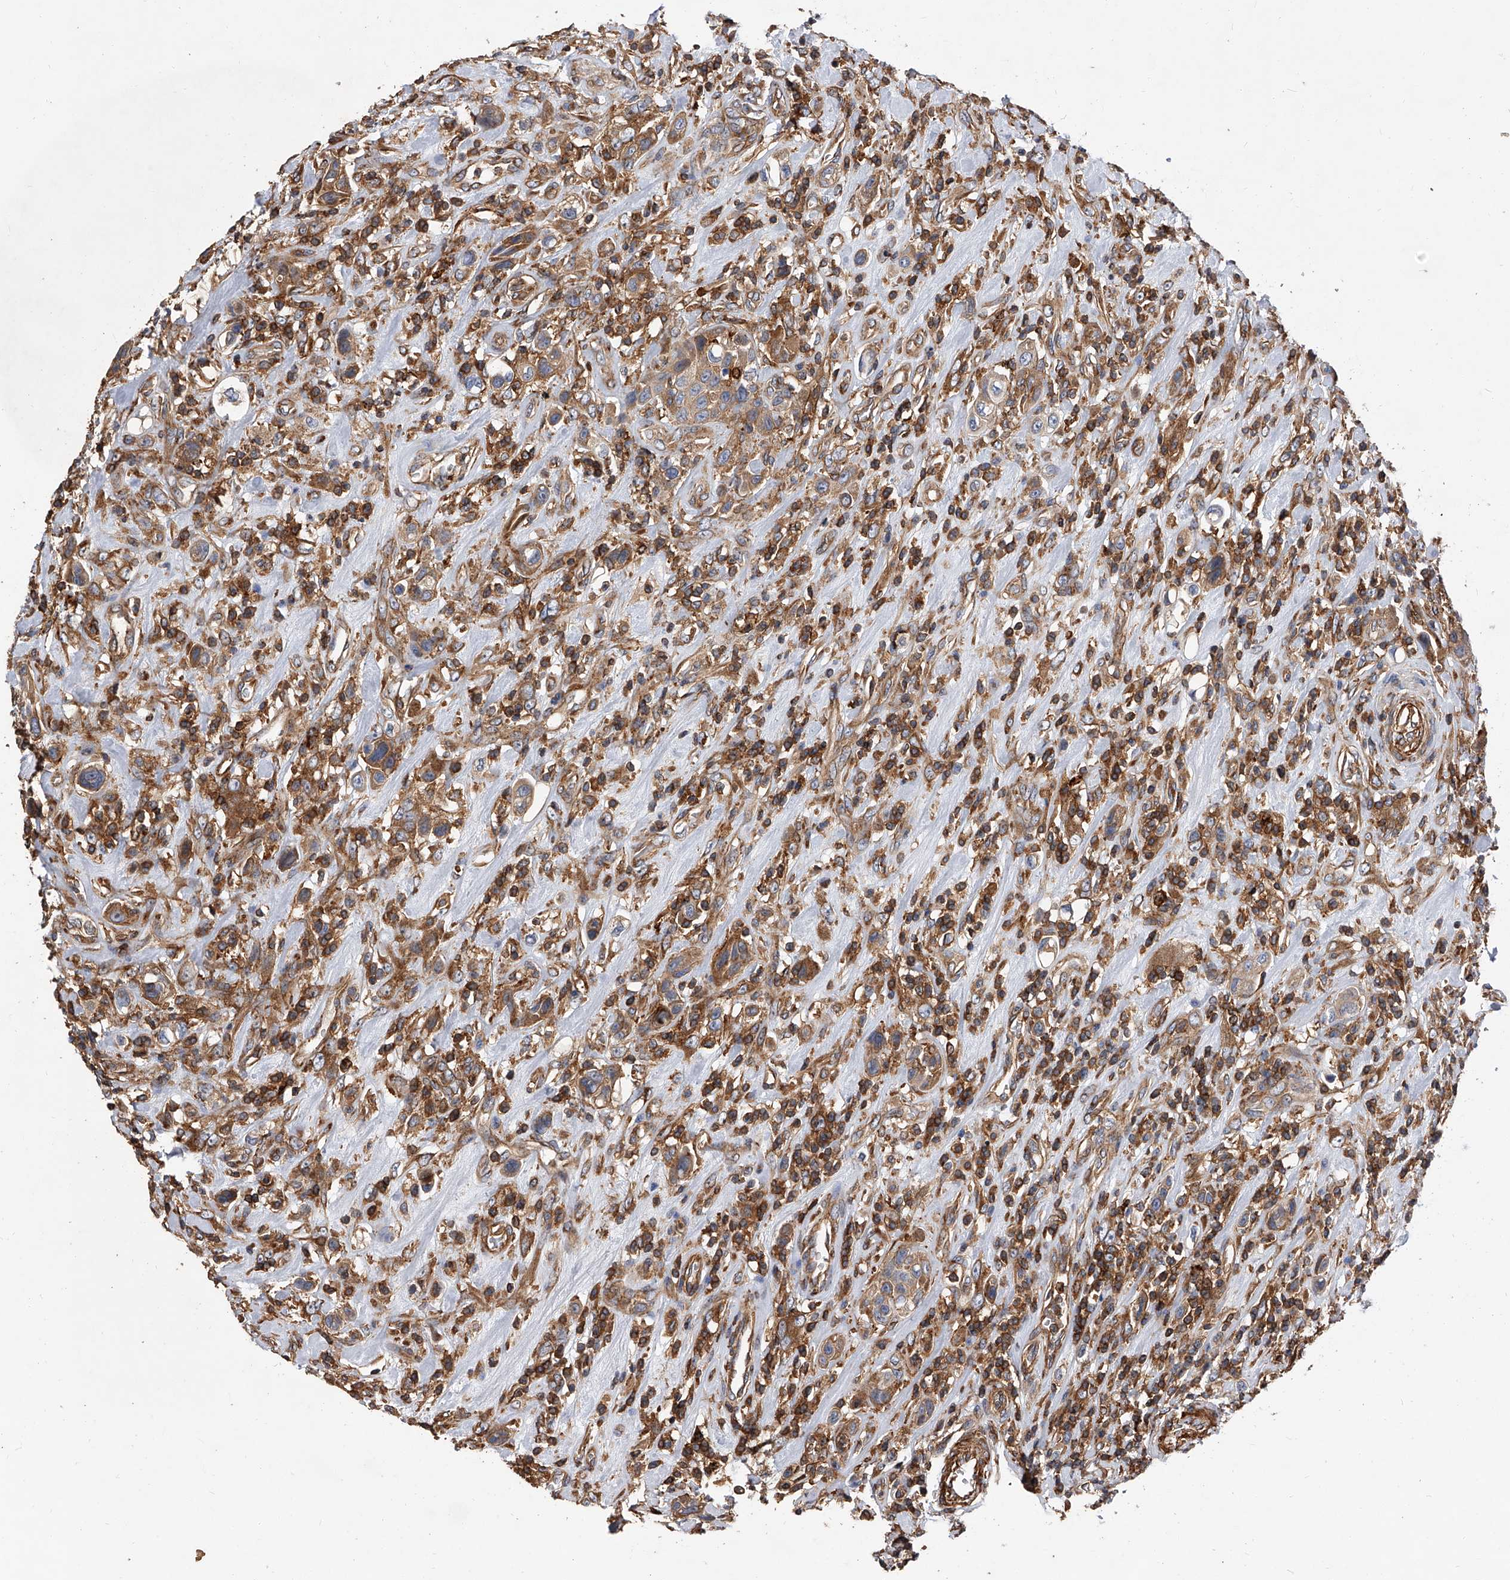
{"staining": {"intensity": "moderate", "quantity": ">75%", "location": "cytoplasmic/membranous"}, "tissue": "urothelial cancer", "cell_type": "Tumor cells", "image_type": "cancer", "snomed": [{"axis": "morphology", "description": "Urothelial carcinoma, High grade"}, {"axis": "topography", "description": "Urinary bladder"}], "caption": "Approximately >75% of tumor cells in urothelial carcinoma (high-grade) display moderate cytoplasmic/membranous protein expression as visualized by brown immunohistochemical staining.", "gene": "PISD", "patient": {"sex": "male", "age": 50}}